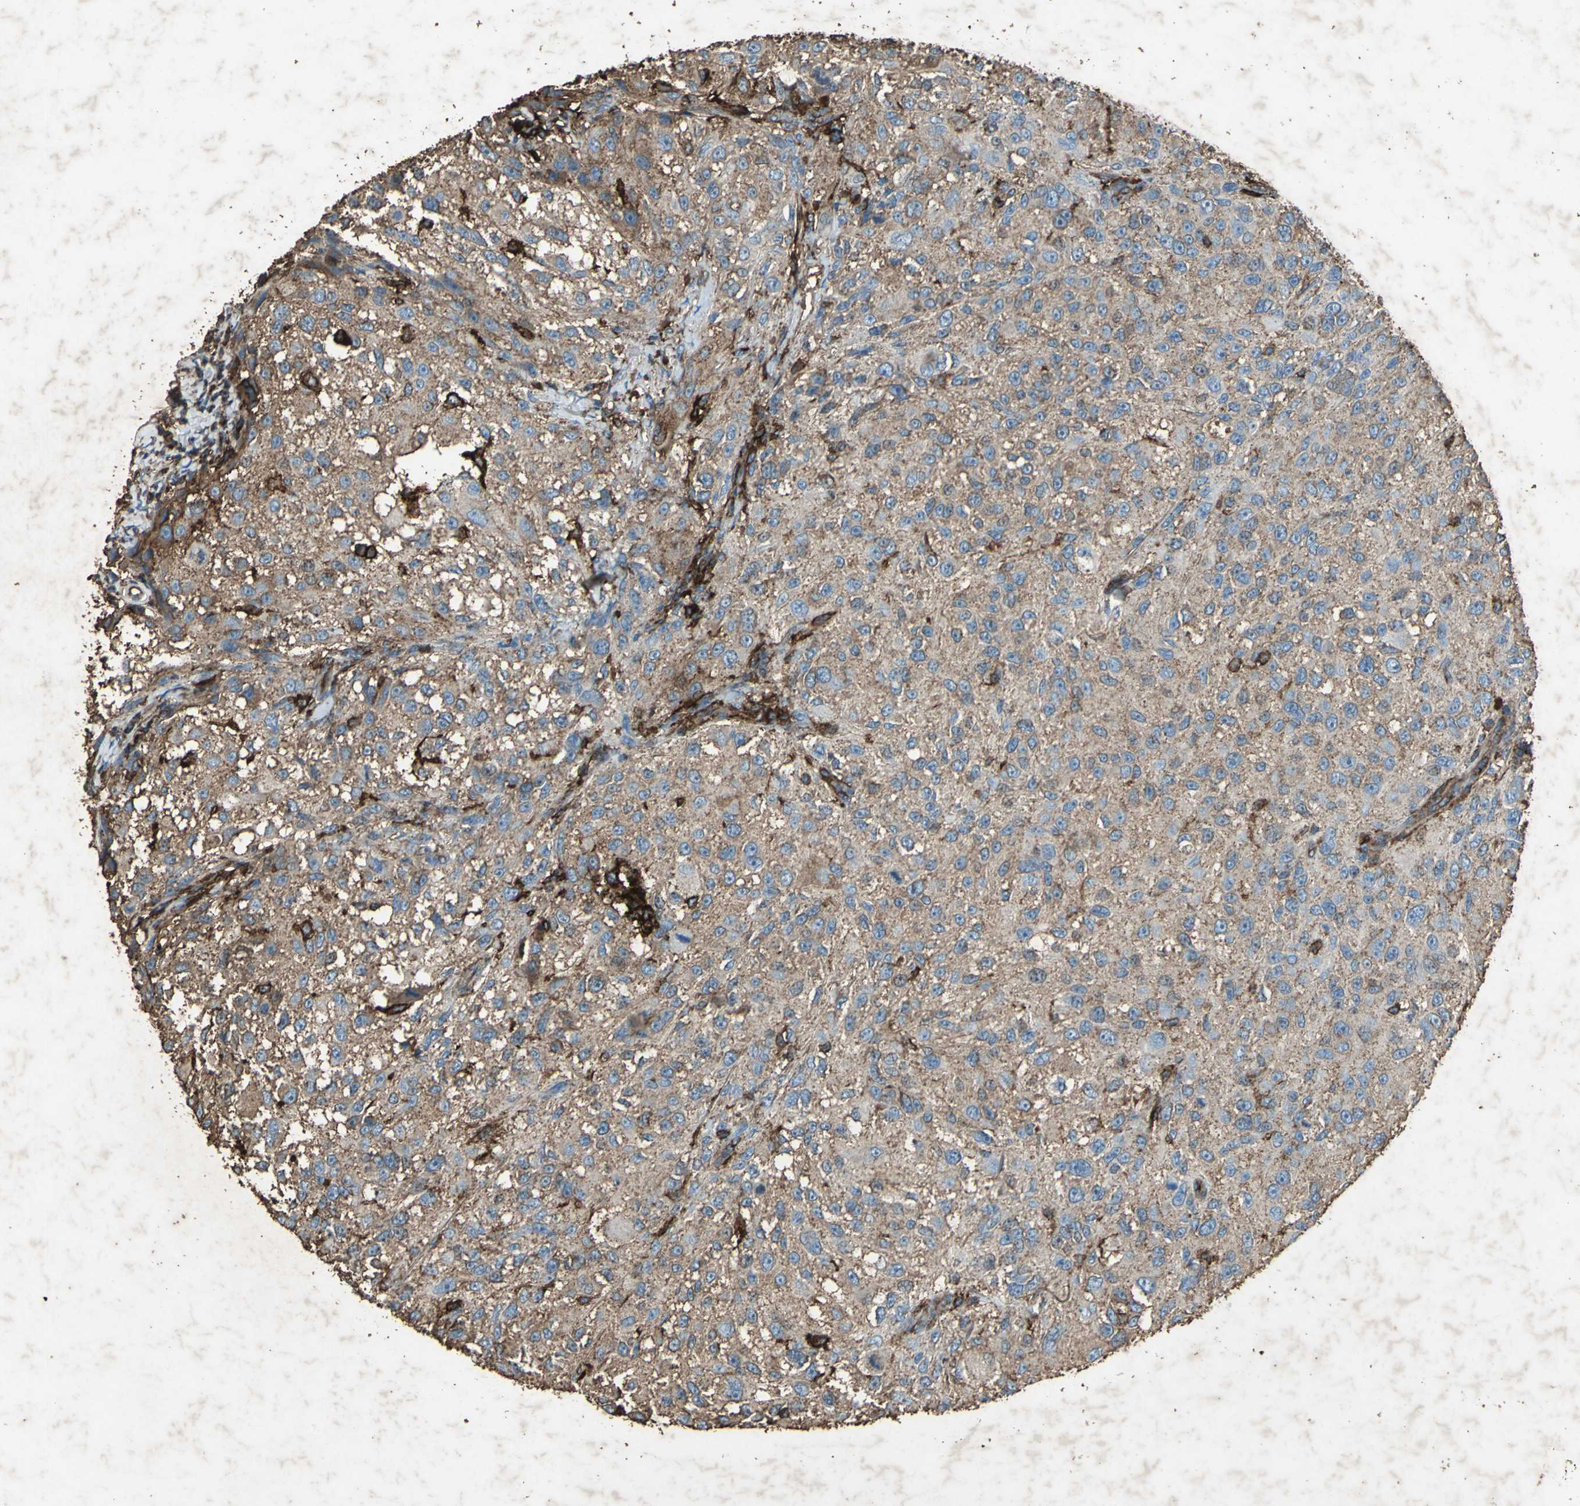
{"staining": {"intensity": "moderate", "quantity": ">75%", "location": "cytoplasmic/membranous"}, "tissue": "melanoma", "cell_type": "Tumor cells", "image_type": "cancer", "snomed": [{"axis": "morphology", "description": "Necrosis, NOS"}, {"axis": "morphology", "description": "Malignant melanoma, NOS"}, {"axis": "topography", "description": "Skin"}], "caption": "IHC staining of malignant melanoma, which shows medium levels of moderate cytoplasmic/membranous expression in about >75% of tumor cells indicating moderate cytoplasmic/membranous protein expression. The staining was performed using DAB (3,3'-diaminobenzidine) (brown) for protein detection and nuclei were counterstained in hematoxylin (blue).", "gene": "CCR6", "patient": {"sex": "female", "age": 87}}